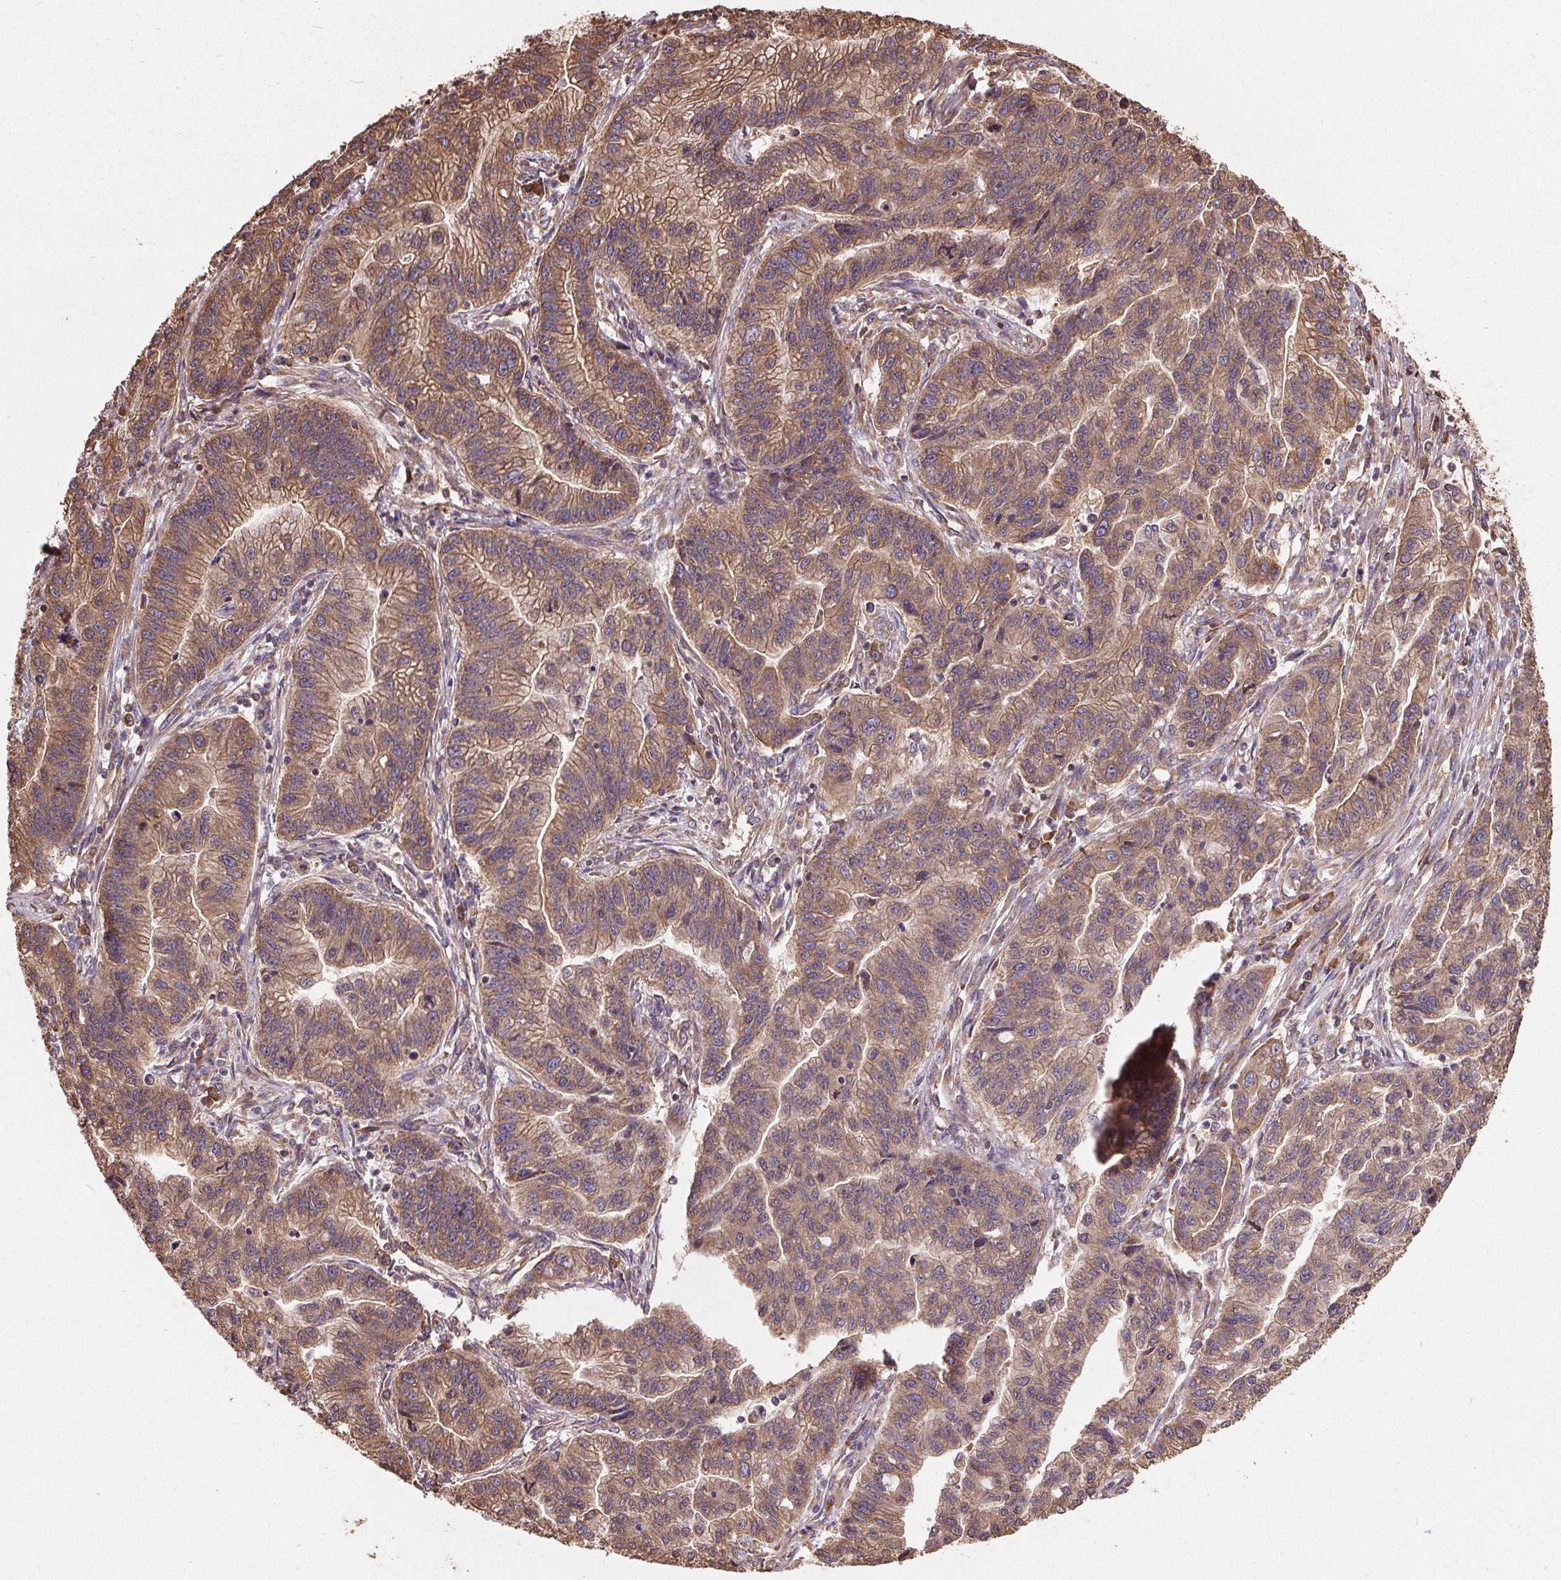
{"staining": {"intensity": "moderate", "quantity": ">75%", "location": "cytoplasmic/membranous"}, "tissue": "stomach cancer", "cell_type": "Tumor cells", "image_type": "cancer", "snomed": [{"axis": "morphology", "description": "Adenocarcinoma, NOS"}, {"axis": "topography", "description": "Stomach"}], "caption": "Immunohistochemical staining of stomach cancer (adenocarcinoma) displays moderate cytoplasmic/membranous protein staining in about >75% of tumor cells.", "gene": "EIF2S1", "patient": {"sex": "male", "age": 83}}